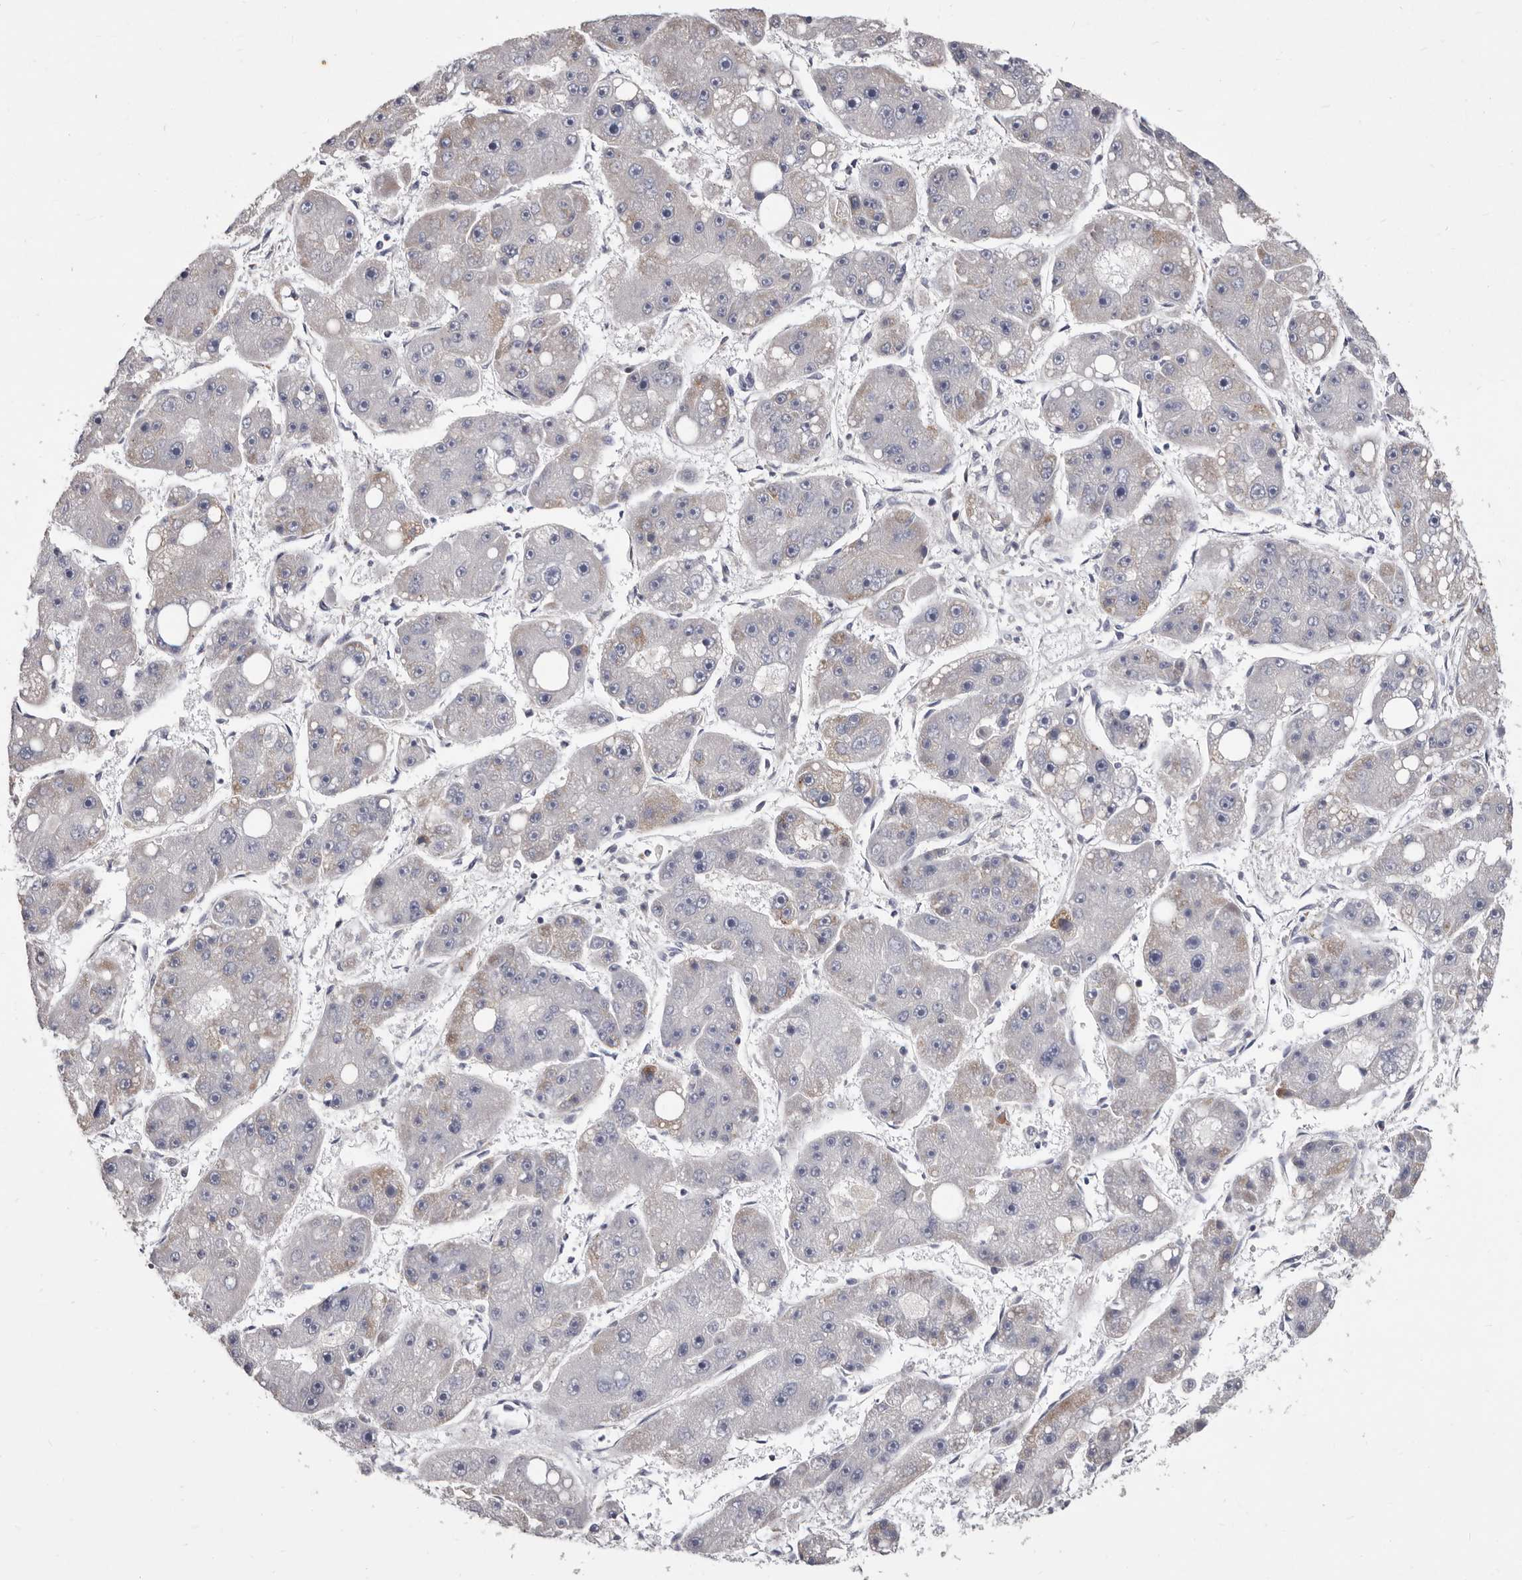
{"staining": {"intensity": "weak", "quantity": "<25%", "location": "cytoplasmic/membranous"}, "tissue": "liver cancer", "cell_type": "Tumor cells", "image_type": "cancer", "snomed": [{"axis": "morphology", "description": "Carcinoma, Hepatocellular, NOS"}, {"axis": "topography", "description": "Liver"}], "caption": "Tumor cells are negative for protein expression in human liver cancer (hepatocellular carcinoma).", "gene": "TIMM17B", "patient": {"sex": "female", "age": 61}}